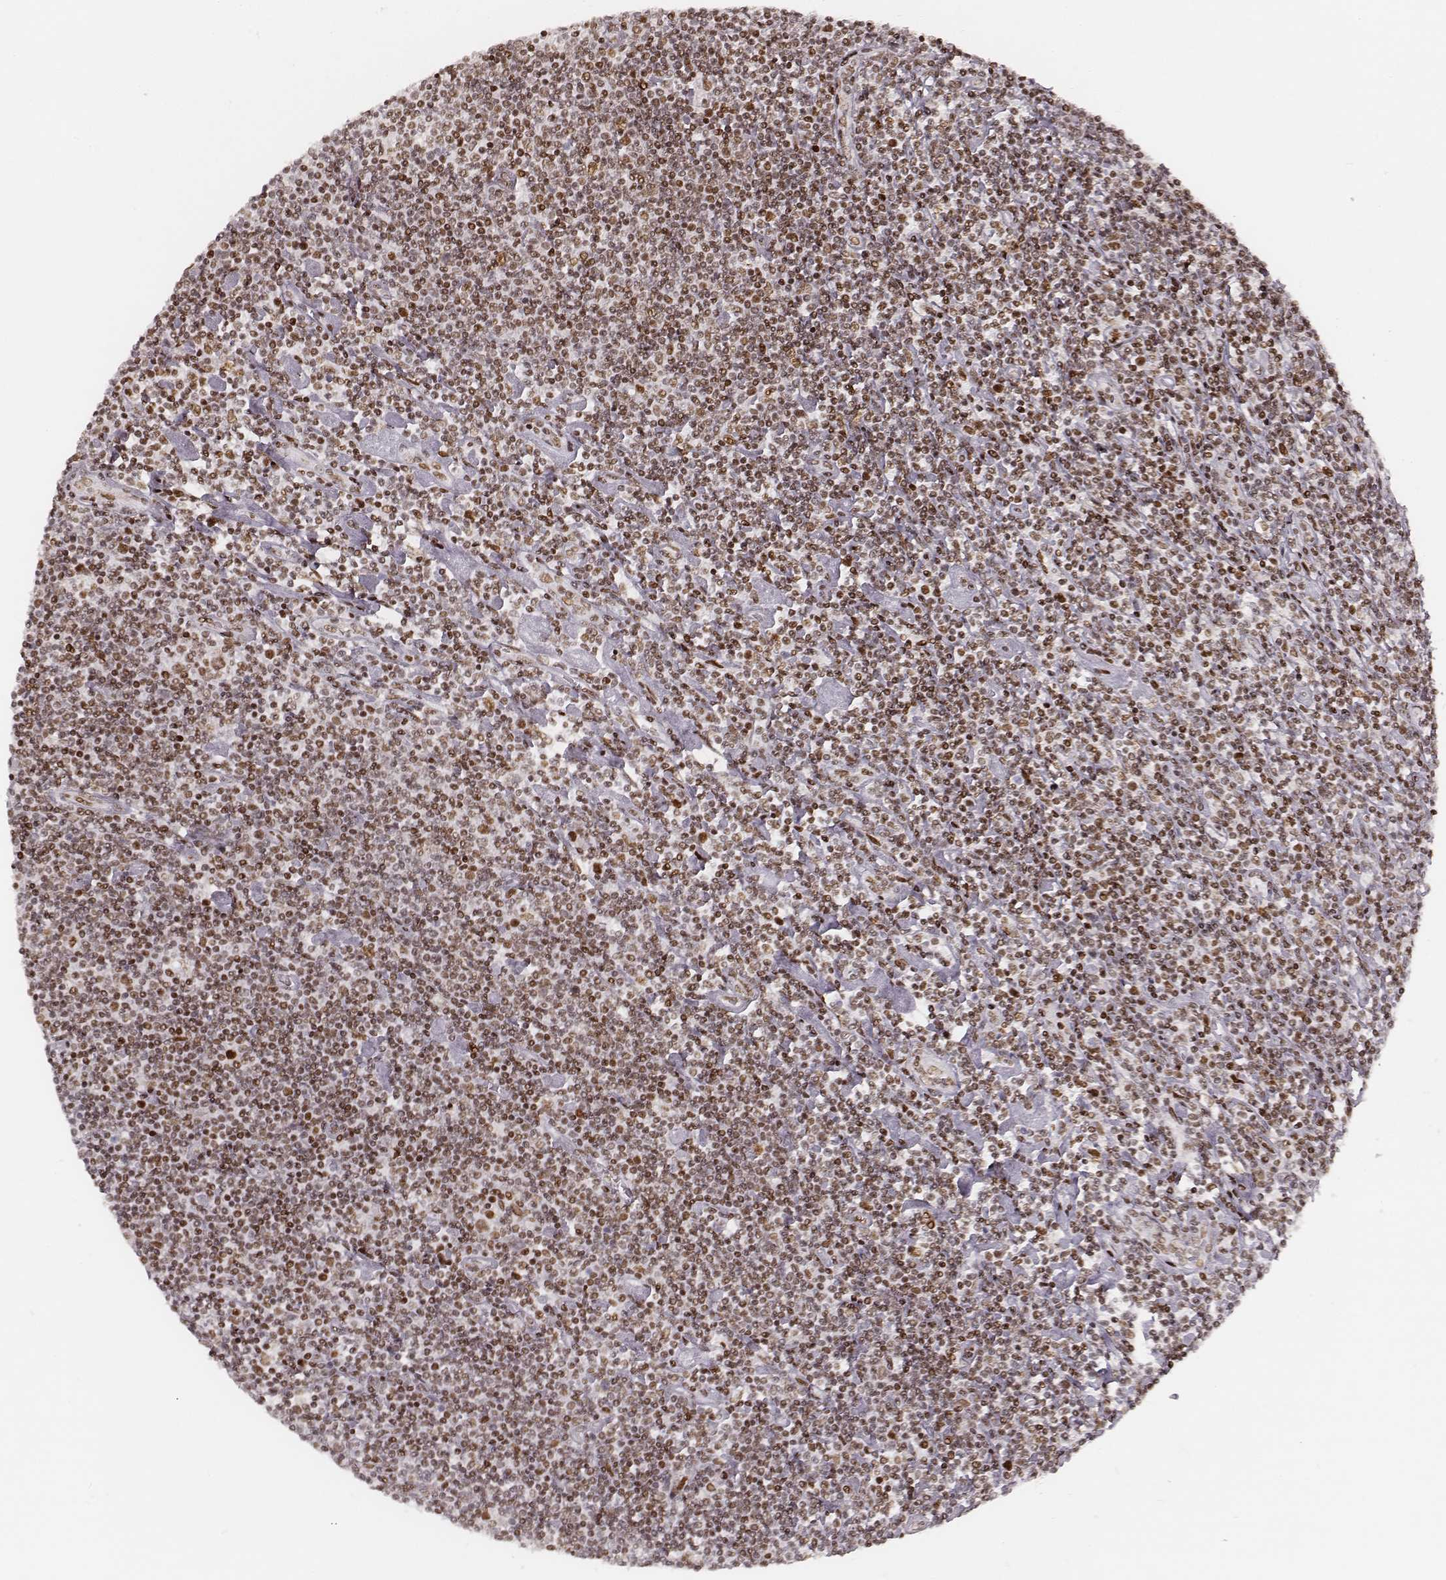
{"staining": {"intensity": "moderate", "quantity": ">75%", "location": "nuclear"}, "tissue": "lymphoma", "cell_type": "Tumor cells", "image_type": "cancer", "snomed": [{"axis": "morphology", "description": "Hodgkin's disease, NOS"}, {"axis": "topography", "description": "Lymph node"}], "caption": "The photomicrograph reveals staining of lymphoma, revealing moderate nuclear protein positivity (brown color) within tumor cells.", "gene": "HNRNPC", "patient": {"sex": "male", "age": 40}}